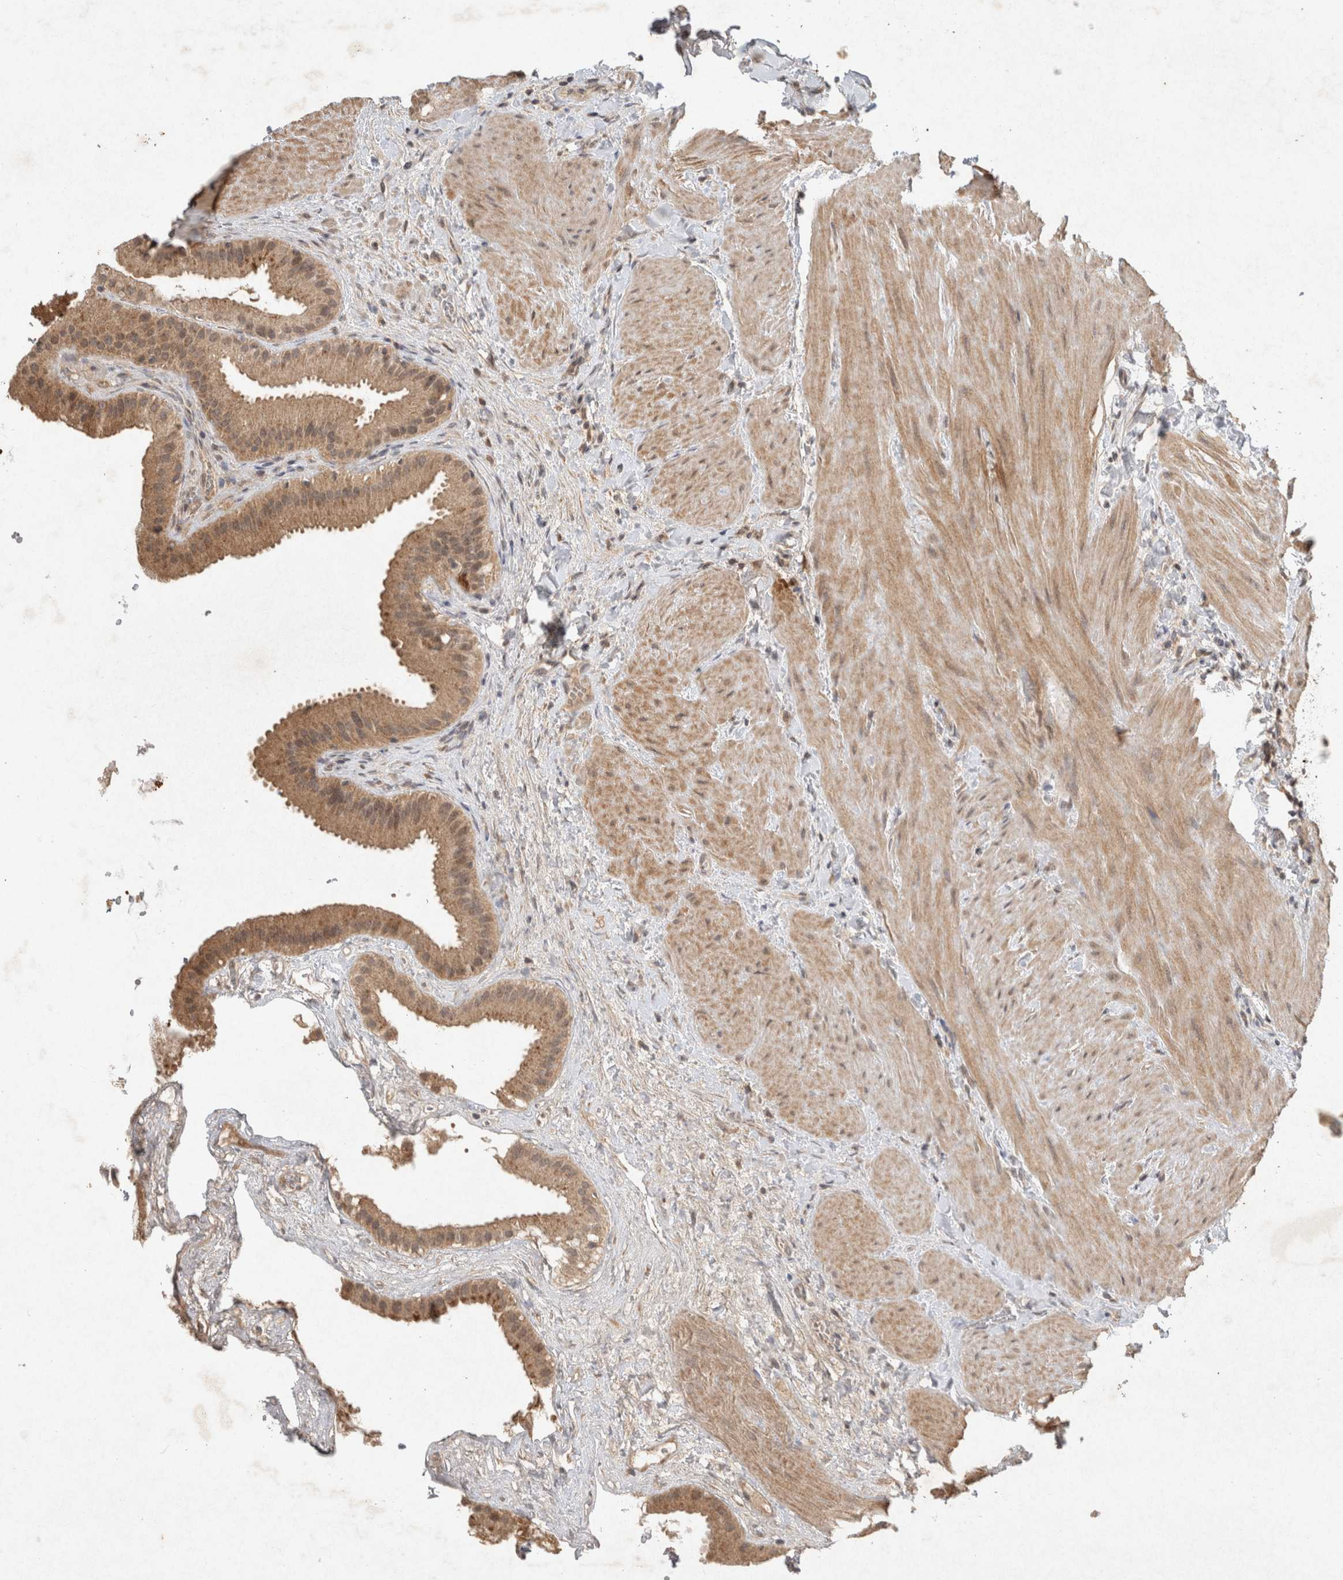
{"staining": {"intensity": "moderate", "quantity": ">75%", "location": "cytoplasmic/membranous"}, "tissue": "gallbladder", "cell_type": "Glandular cells", "image_type": "normal", "snomed": [{"axis": "morphology", "description": "Normal tissue, NOS"}, {"axis": "topography", "description": "Gallbladder"}], "caption": "An immunohistochemistry (IHC) micrograph of unremarkable tissue is shown. Protein staining in brown labels moderate cytoplasmic/membranous positivity in gallbladder within glandular cells.", "gene": "LOXL2", "patient": {"sex": "male", "age": 55}}